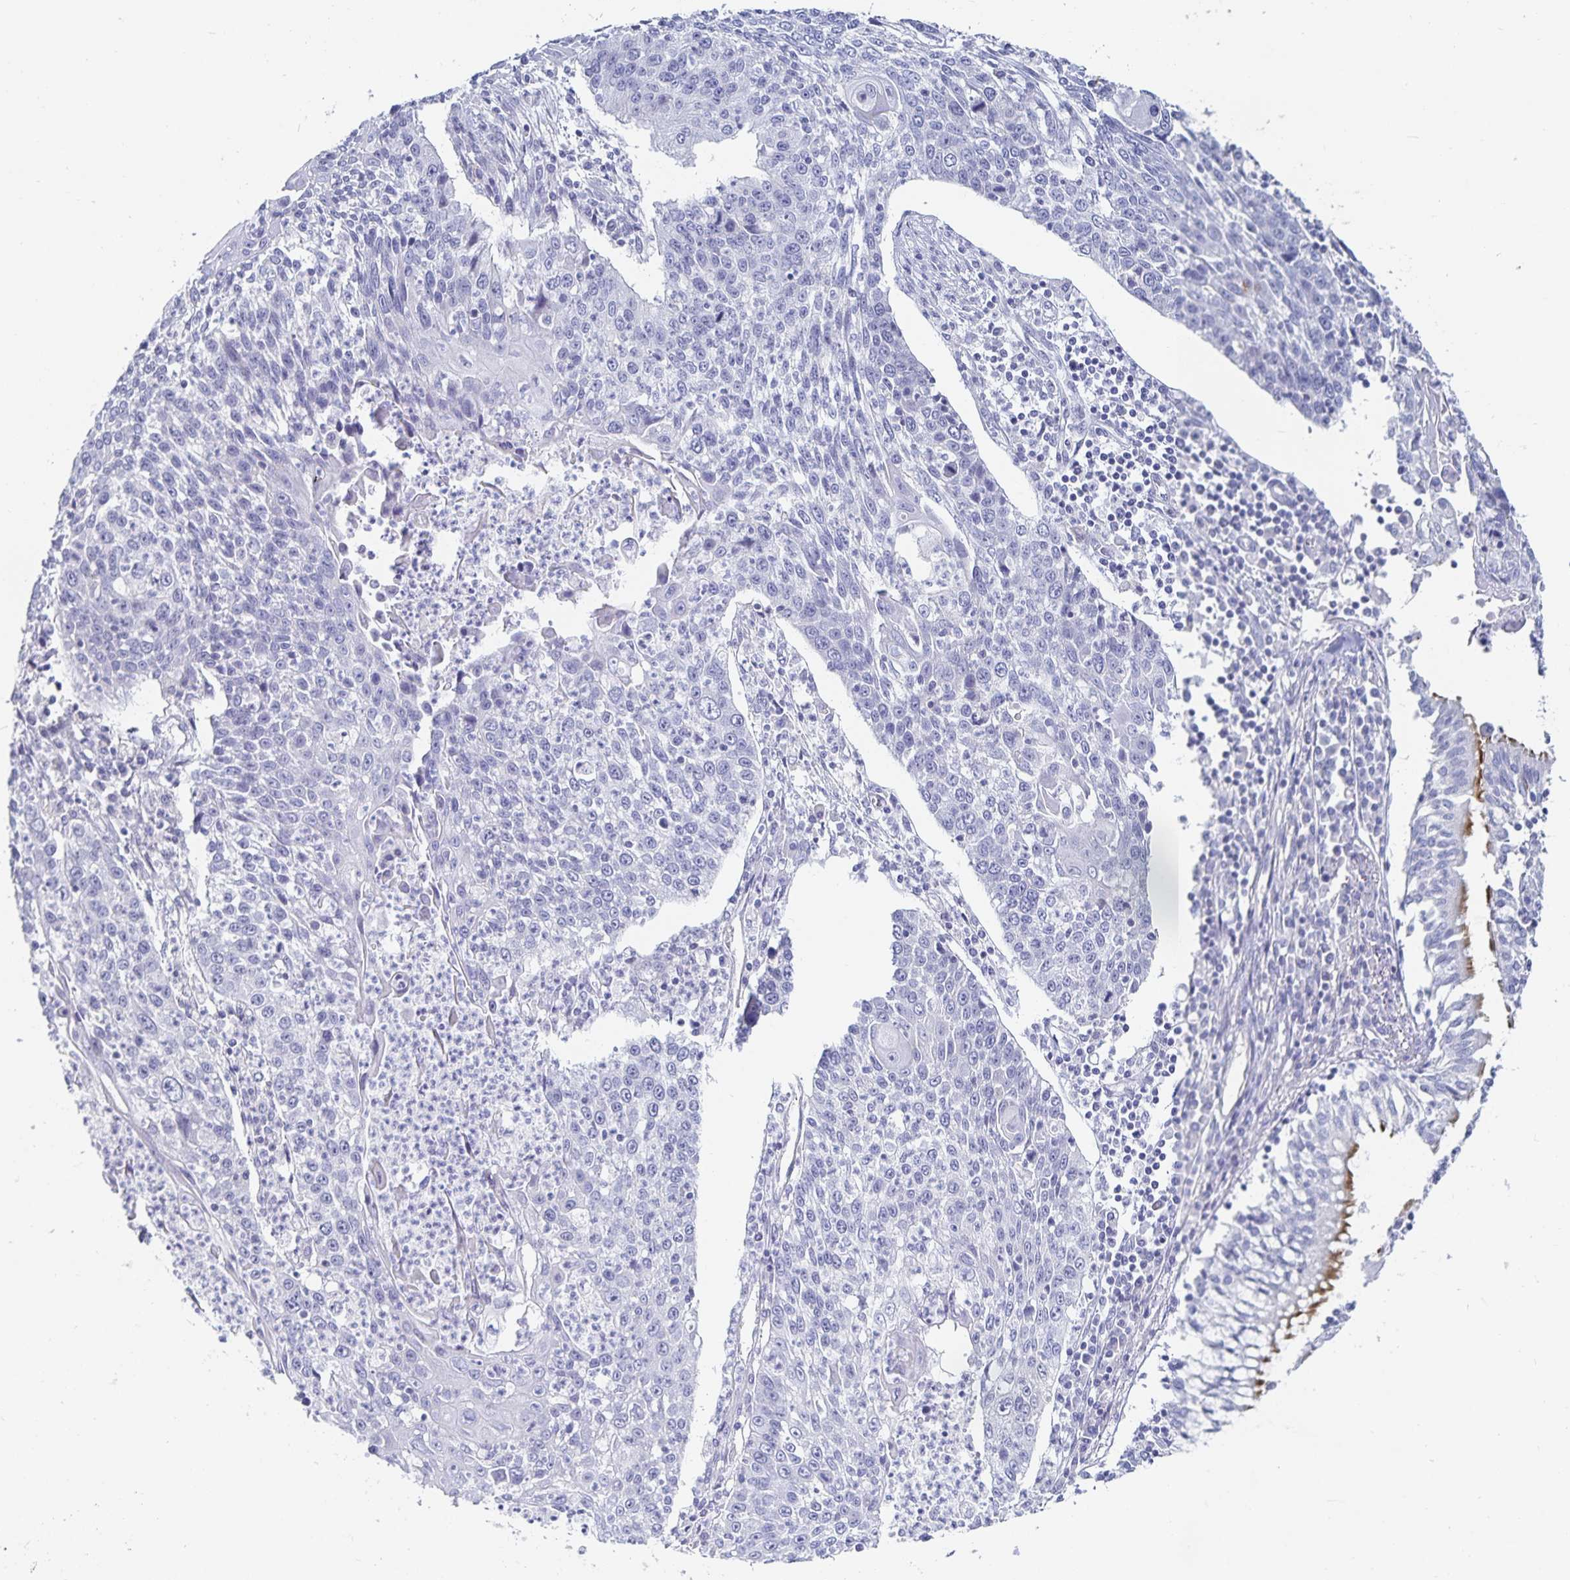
{"staining": {"intensity": "negative", "quantity": "none", "location": "none"}, "tissue": "lung cancer", "cell_type": "Tumor cells", "image_type": "cancer", "snomed": [{"axis": "morphology", "description": "Squamous cell carcinoma, NOS"}, {"axis": "morphology", "description": "Squamous cell carcinoma, metastatic, NOS"}, {"axis": "topography", "description": "Lung"}, {"axis": "topography", "description": "Pleura, NOS"}], "caption": "Immunohistochemistry photomicrograph of squamous cell carcinoma (lung) stained for a protein (brown), which shows no expression in tumor cells.", "gene": "SFTPA1", "patient": {"sex": "male", "age": 72}}